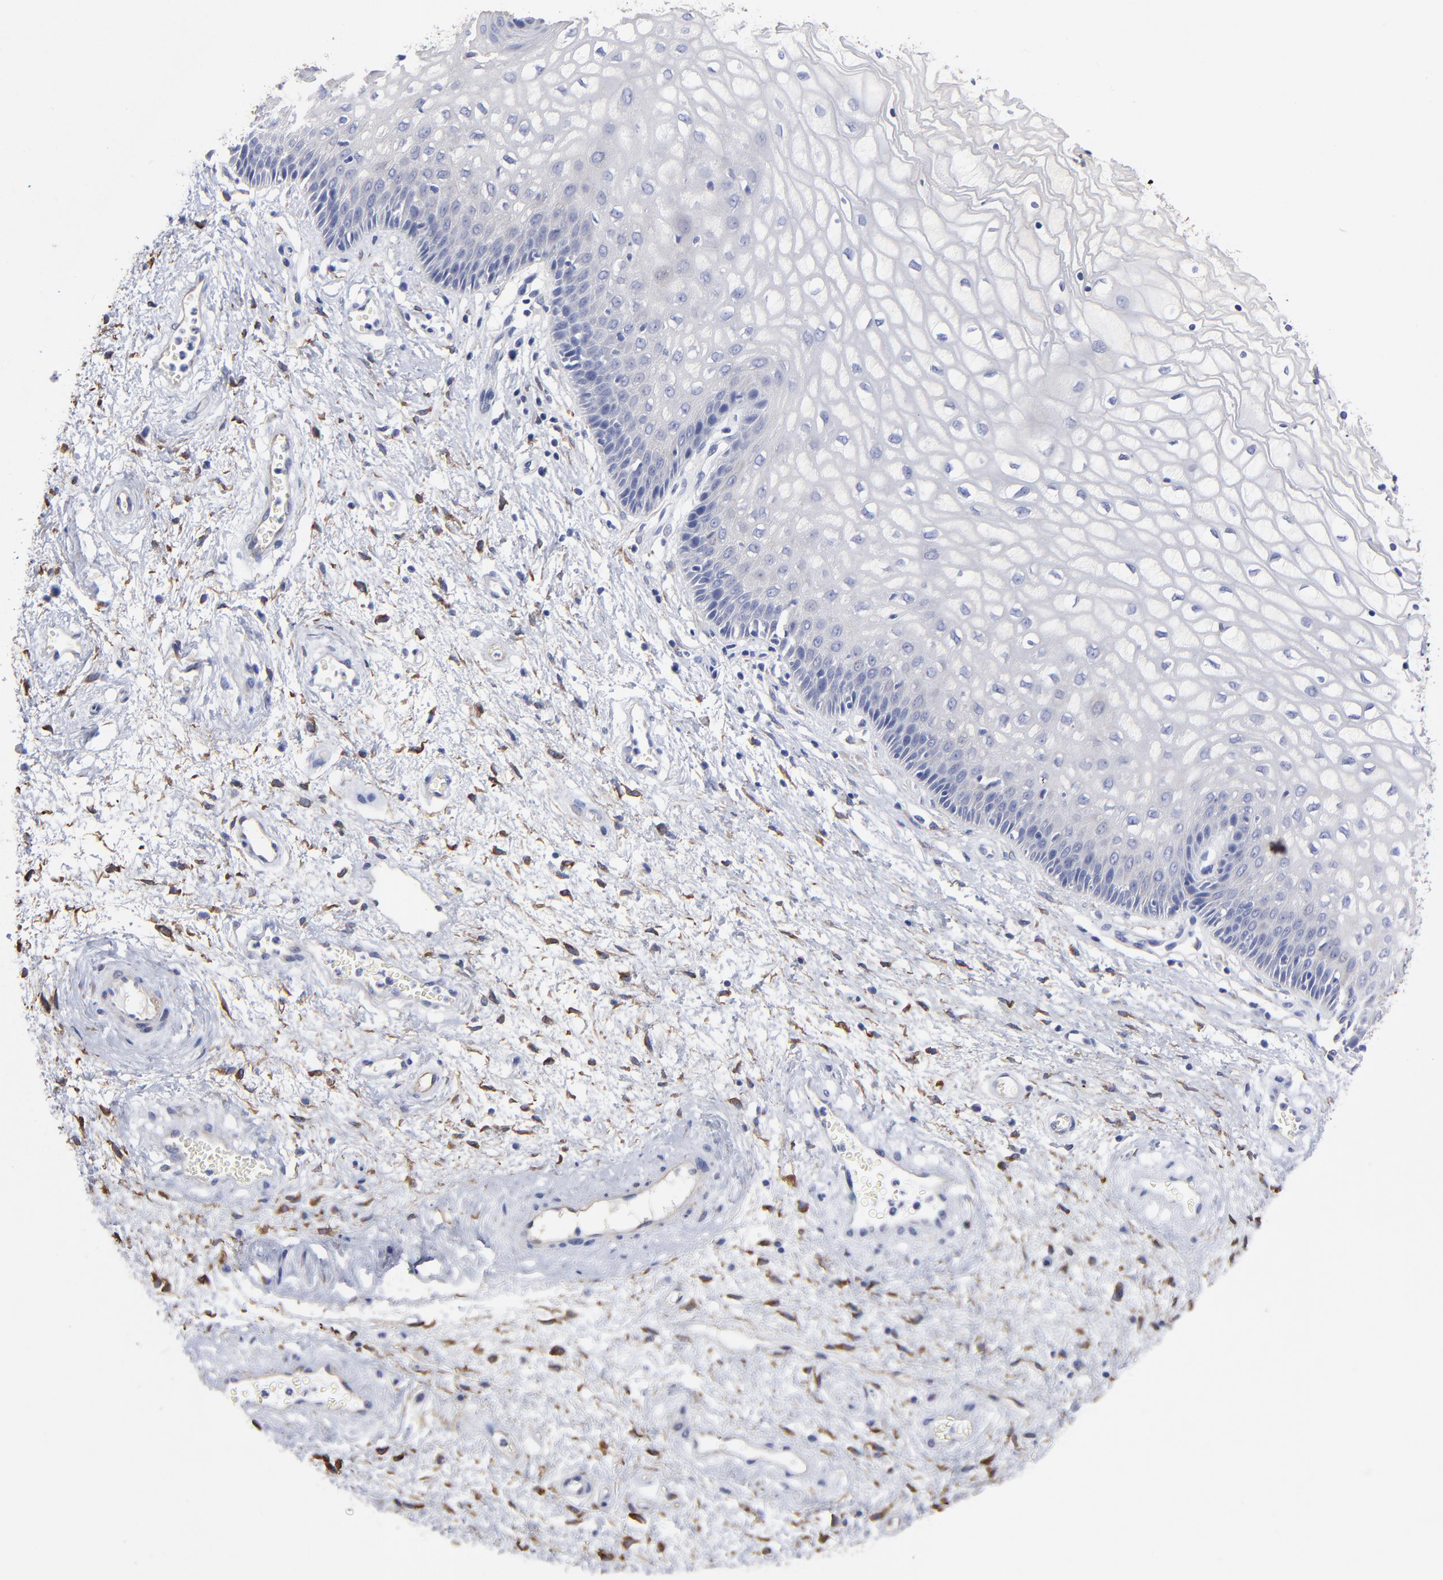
{"staining": {"intensity": "negative", "quantity": "none", "location": "none"}, "tissue": "vagina", "cell_type": "Squamous epithelial cells", "image_type": "normal", "snomed": [{"axis": "morphology", "description": "Normal tissue, NOS"}, {"axis": "topography", "description": "Vagina"}], "caption": "This is an IHC photomicrograph of normal vagina. There is no positivity in squamous epithelial cells.", "gene": "CILP", "patient": {"sex": "female", "age": 34}}